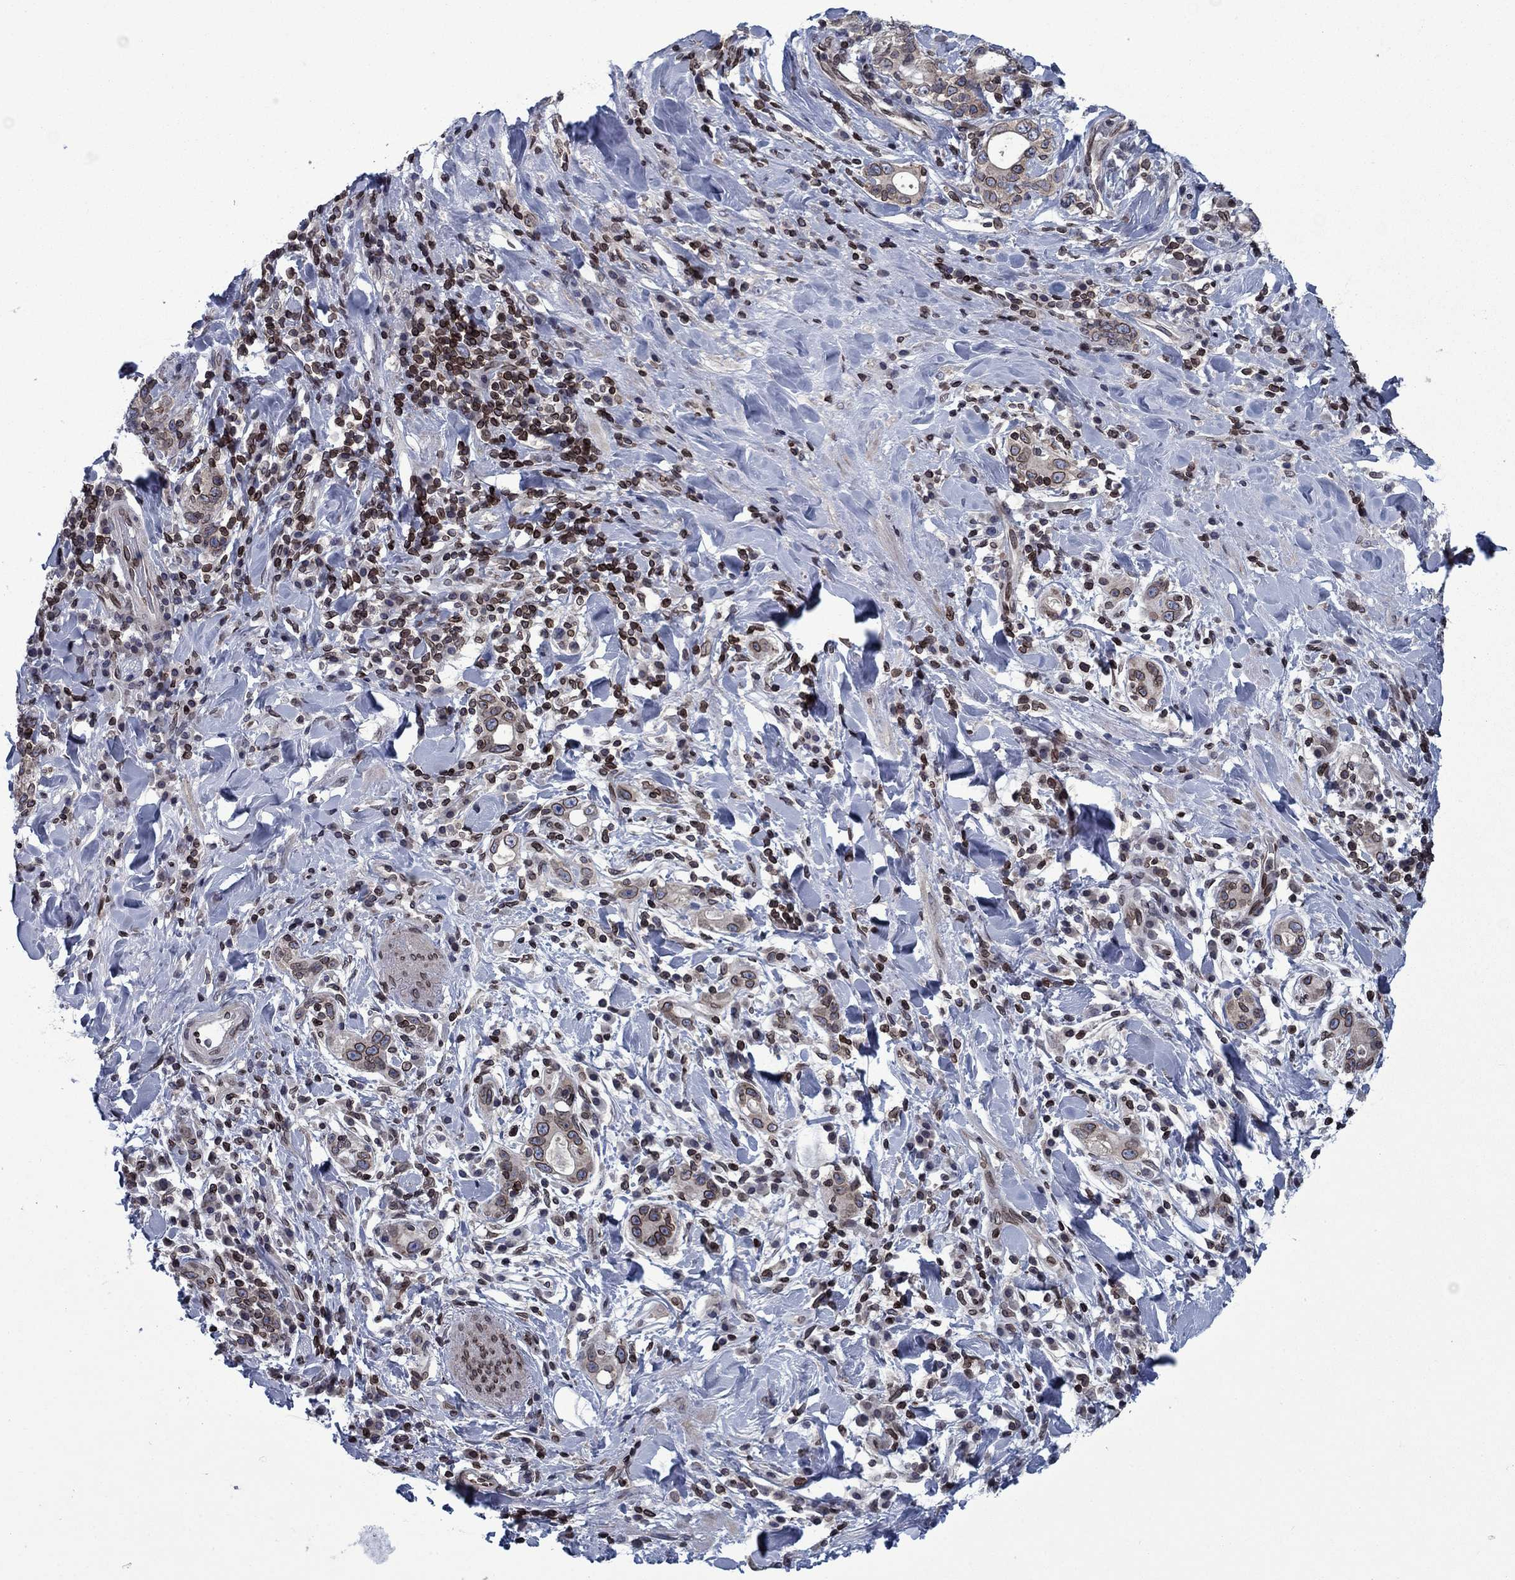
{"staining": {"intensity": "moderate", "quantity": "25%-75%", "location": "cytoplasmic/membranous,nuclear"}, "tissue": "stomach cancer", "cell_type": "Tumor cells", "image_type": "cancer", "snomed": [{"axis": "morphology", "description": "Adenocarcinoma, NOS"}, {"axis": "topography", "description": "Stomach"}], "caption": "Immunohistochemistry histopathology image of adenocarcinoma (stomach) stained for a protein (brown), which demonstrates medium levels of moderate cytoplasmic/membranous and nuclear expression in about 25%-75% of tumor cells.", "gene": "SLA", "patient": {"sex": "male", "age": 79}}